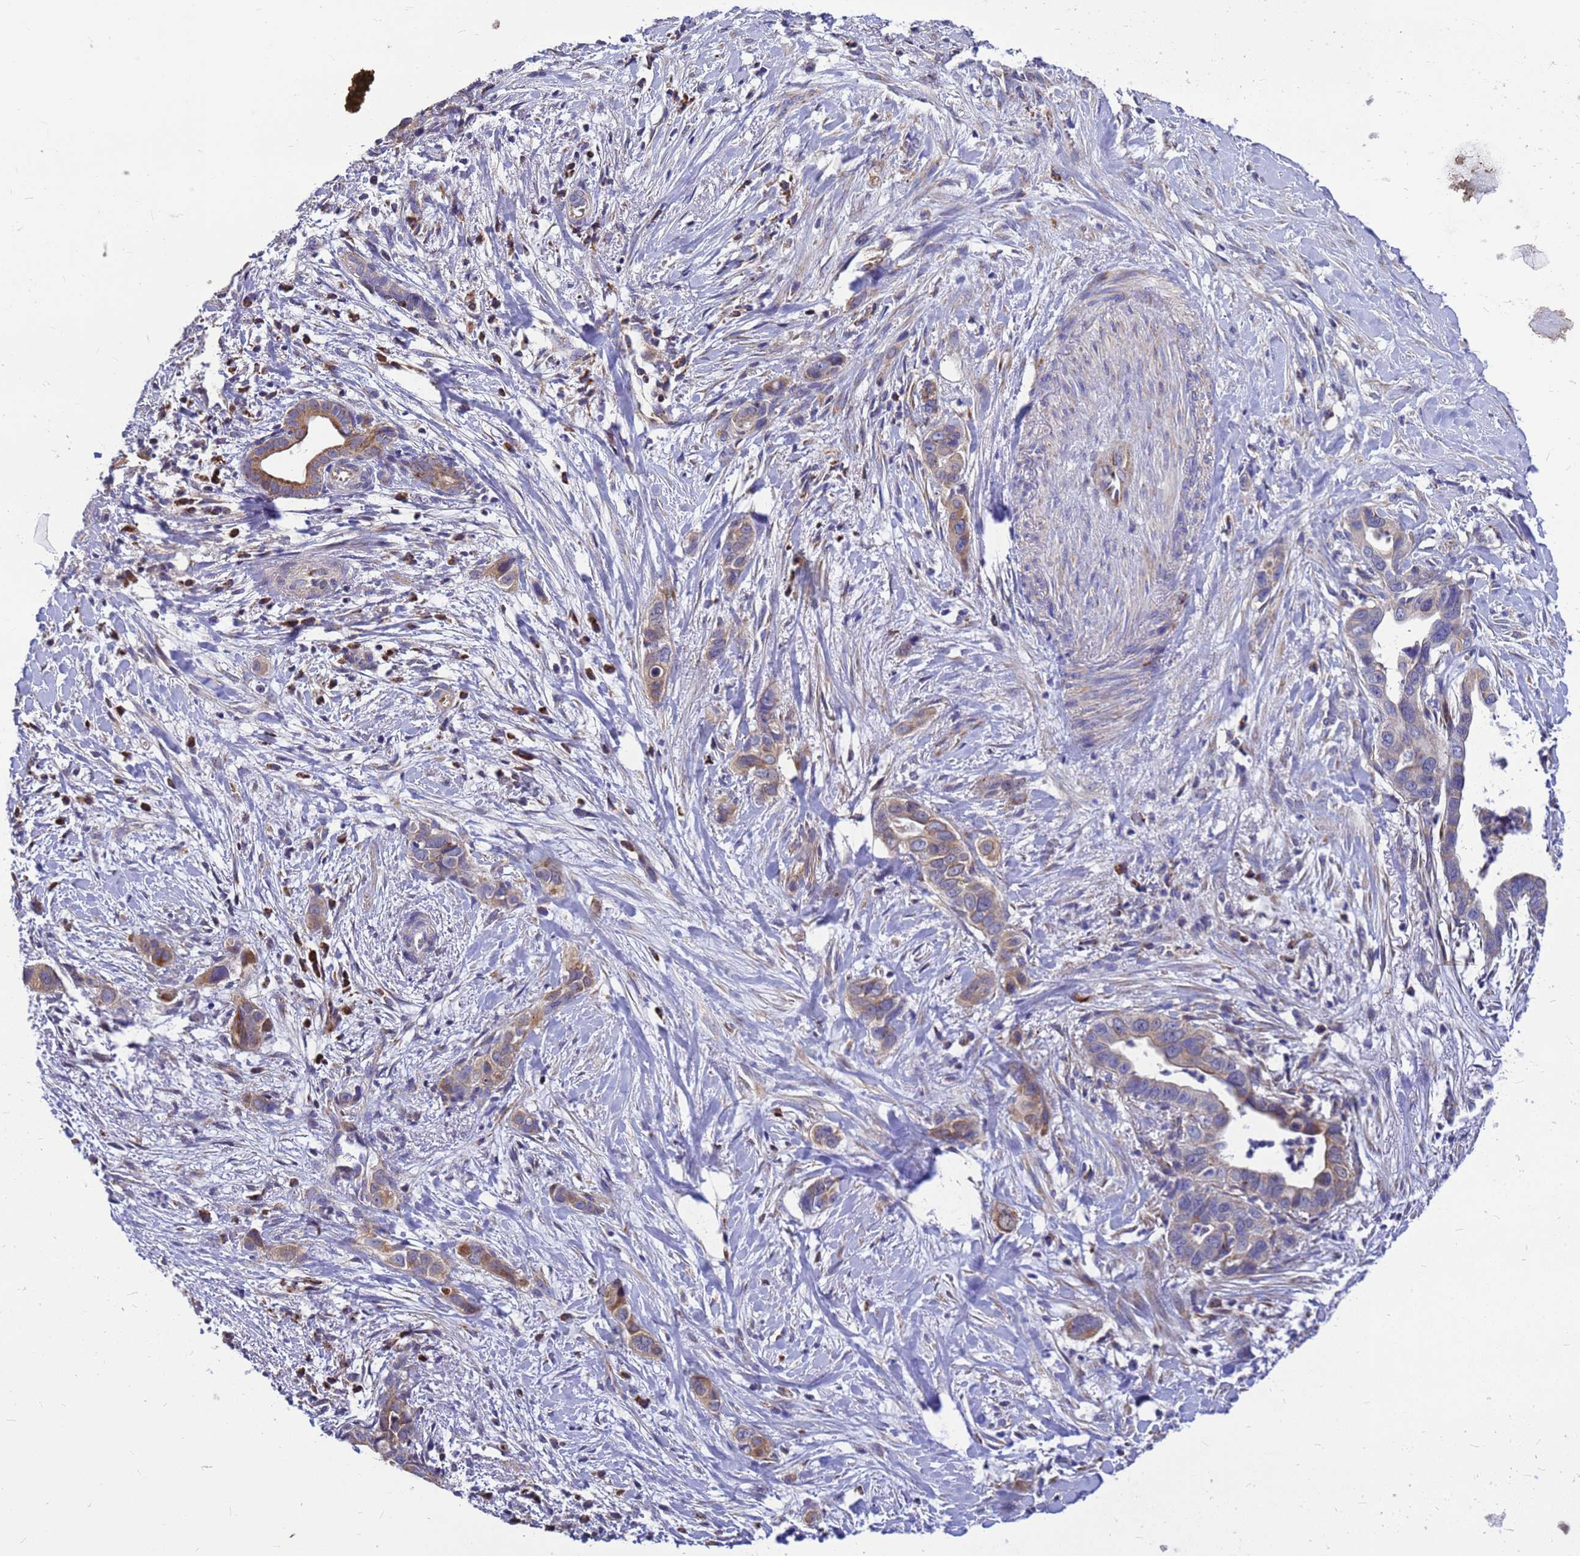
{"staining": {"intensity": "moderate", "quantity": "25%-75%", "location": "cytoplasmic/membranous"}, "tissue": "liver cancer", "cell_type": "Tumor cells", "image_type": "cancer", "snomed": [{"axis": "morphology", "description": "Cholangiocarcinoma"}, {"axis": "topography", "description": "Liver"}], "caption": "This is an image of immunohistochemistry staining of liver cancer (cholangiocarcinoma), which shows moderate staining in the cytoplasmic/membranous of tumor cells.", "gene": "CMC4", "patient": {"sex": "female", "age": 79}}